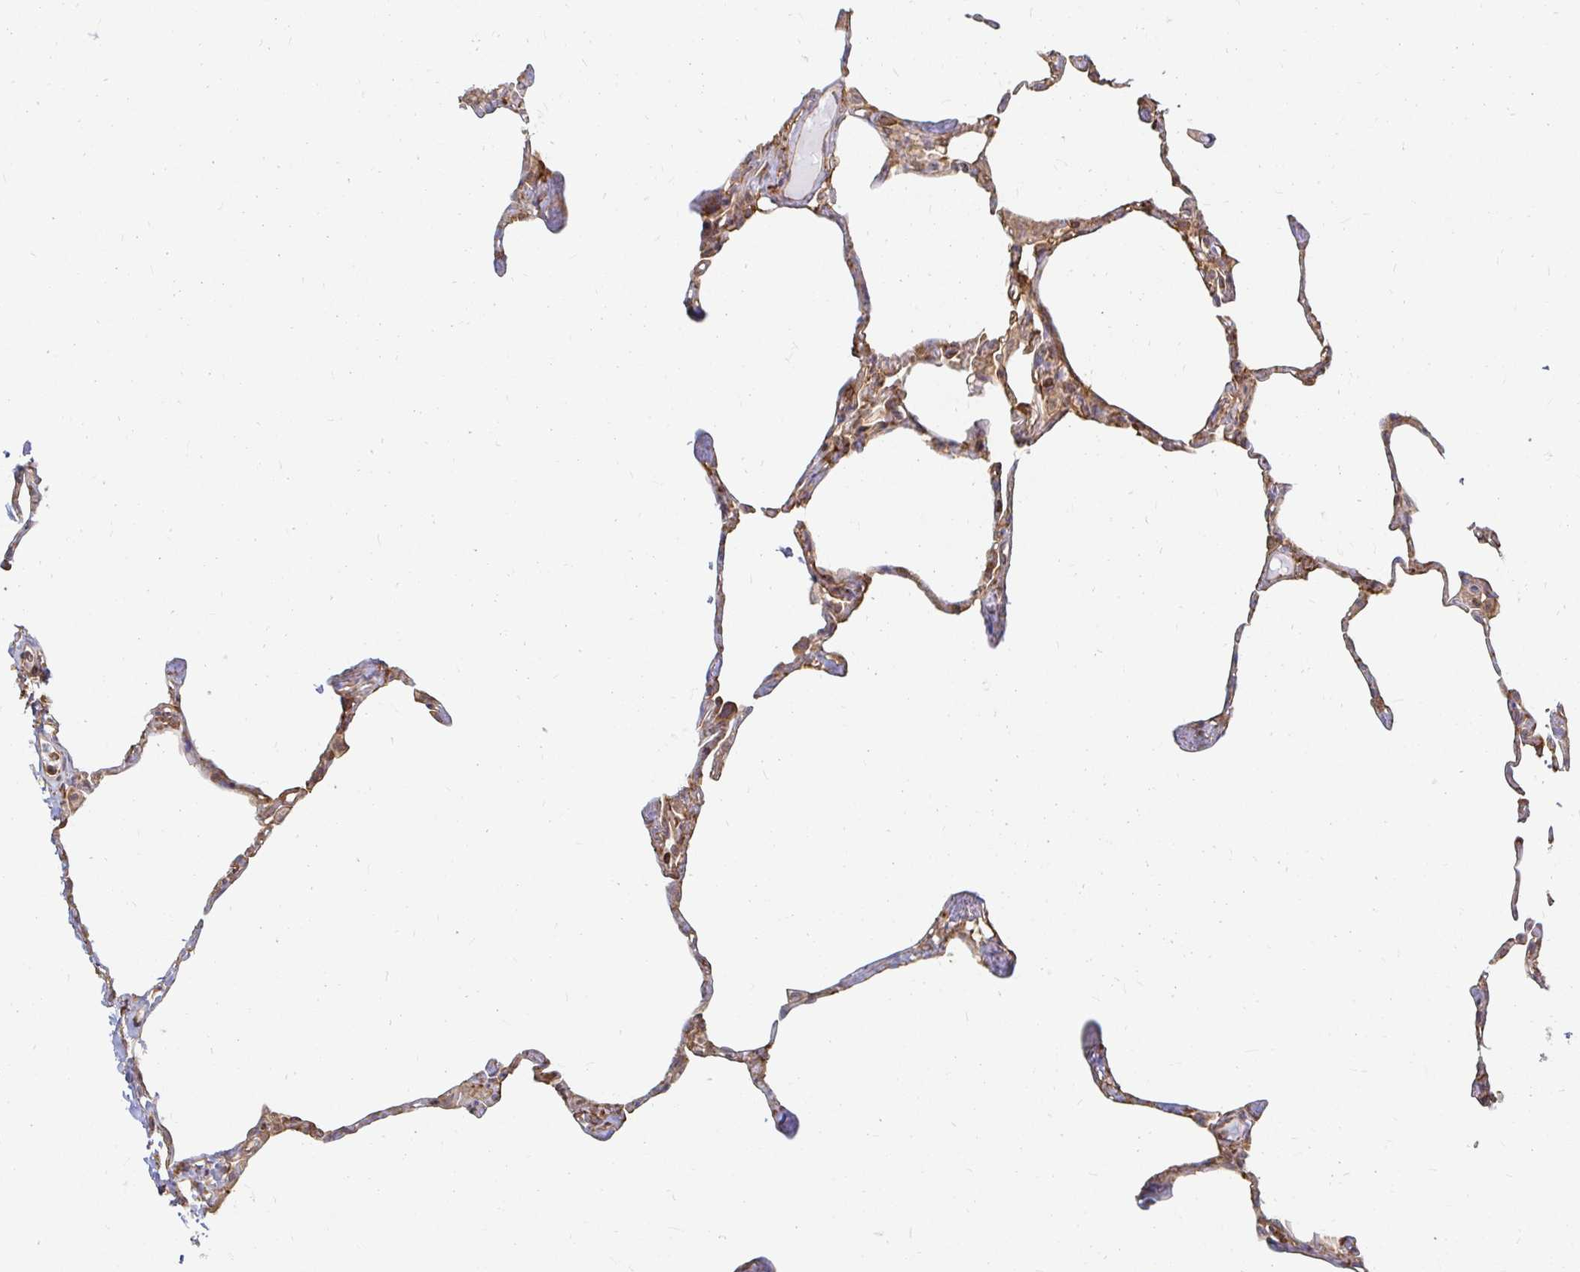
{"staining": {"intensity": "moderate", "quantity": "25%-75%", "location": "cytoplasmic/membranous"}, "tissue": "lung", "cell_type": "Alveolar cells", "image_type": "normal", "snomed": [{"axis": "morphology", "description": "Normal tissue, NOS"}, {"axis": "topography", "description": "Lung"}], "caption": "Normal lung was stained to show a protein in brown. There is medium levels of moderate cytoplasmic/membranous expression in about 25%-75% of alveolar cells. (IHC, brightfield microscopy, high magnification).", "gene": "CAST", "patient": {"sex": "male", "age": 65}}